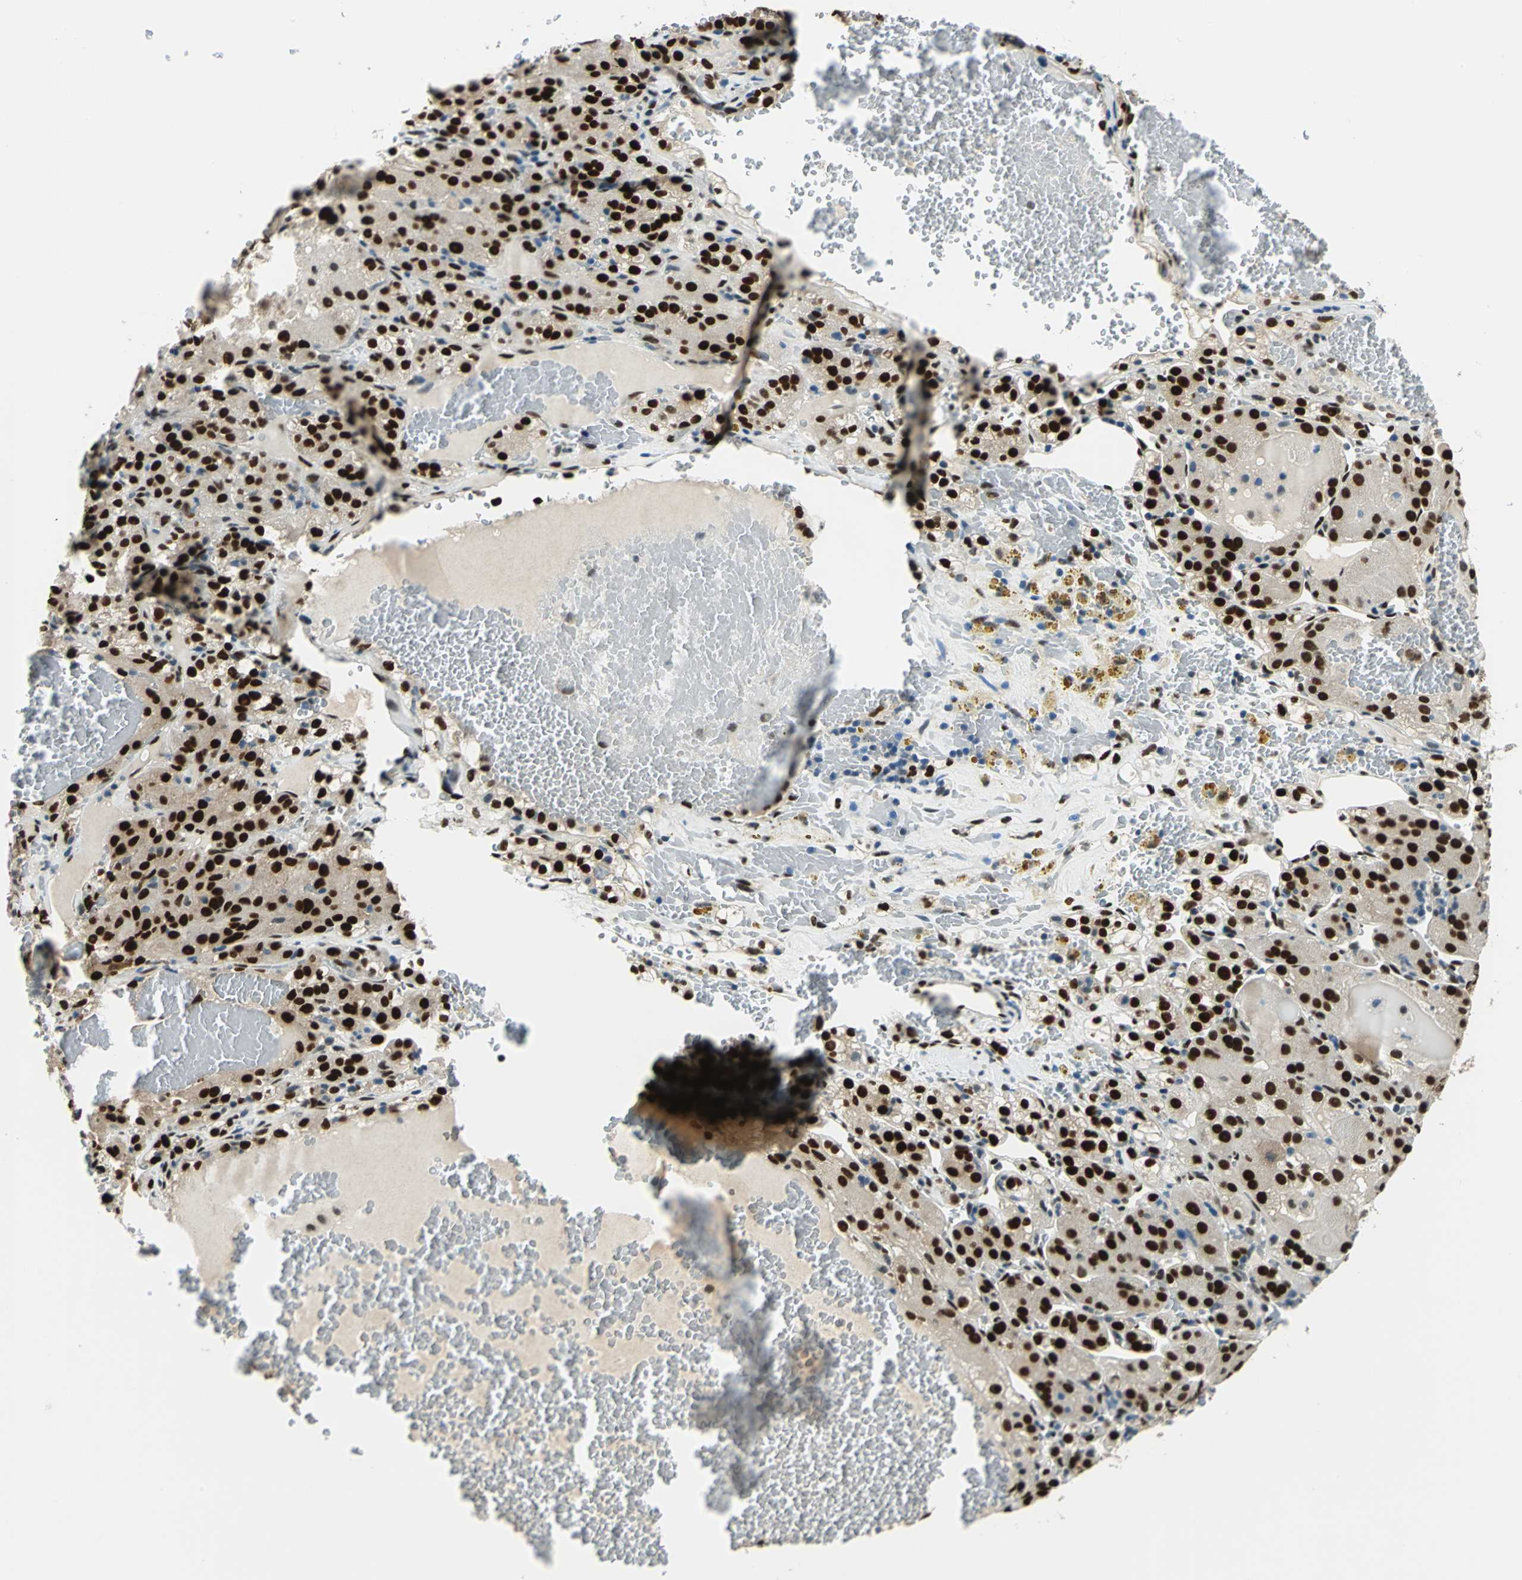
{"staining": {"intensity": "strong", "quantity": ">75%", "location": "cytoplasmic/membranous,nuclear"}, "tissue": "renal cancer", "cell_type": "Tumor cells", "image_type": "cancer", "snomed": [{"axis": "morphology", "description": "Normal tissue, NOS"}, {"axis": "morphology", "description": "Adenocarcinoma, NOS"}, {"axis": "topography", "description": "Kidney"}], "caption": "Immunohistochemical staining of renal cancer (adenocarcinoma) exhibits strong cytoplasmic/membranous and nuclear protein positivity in approximately >75% of tumor cells.", "gene": "NFIA", "patient": {"sex": "male", "age": 61}}